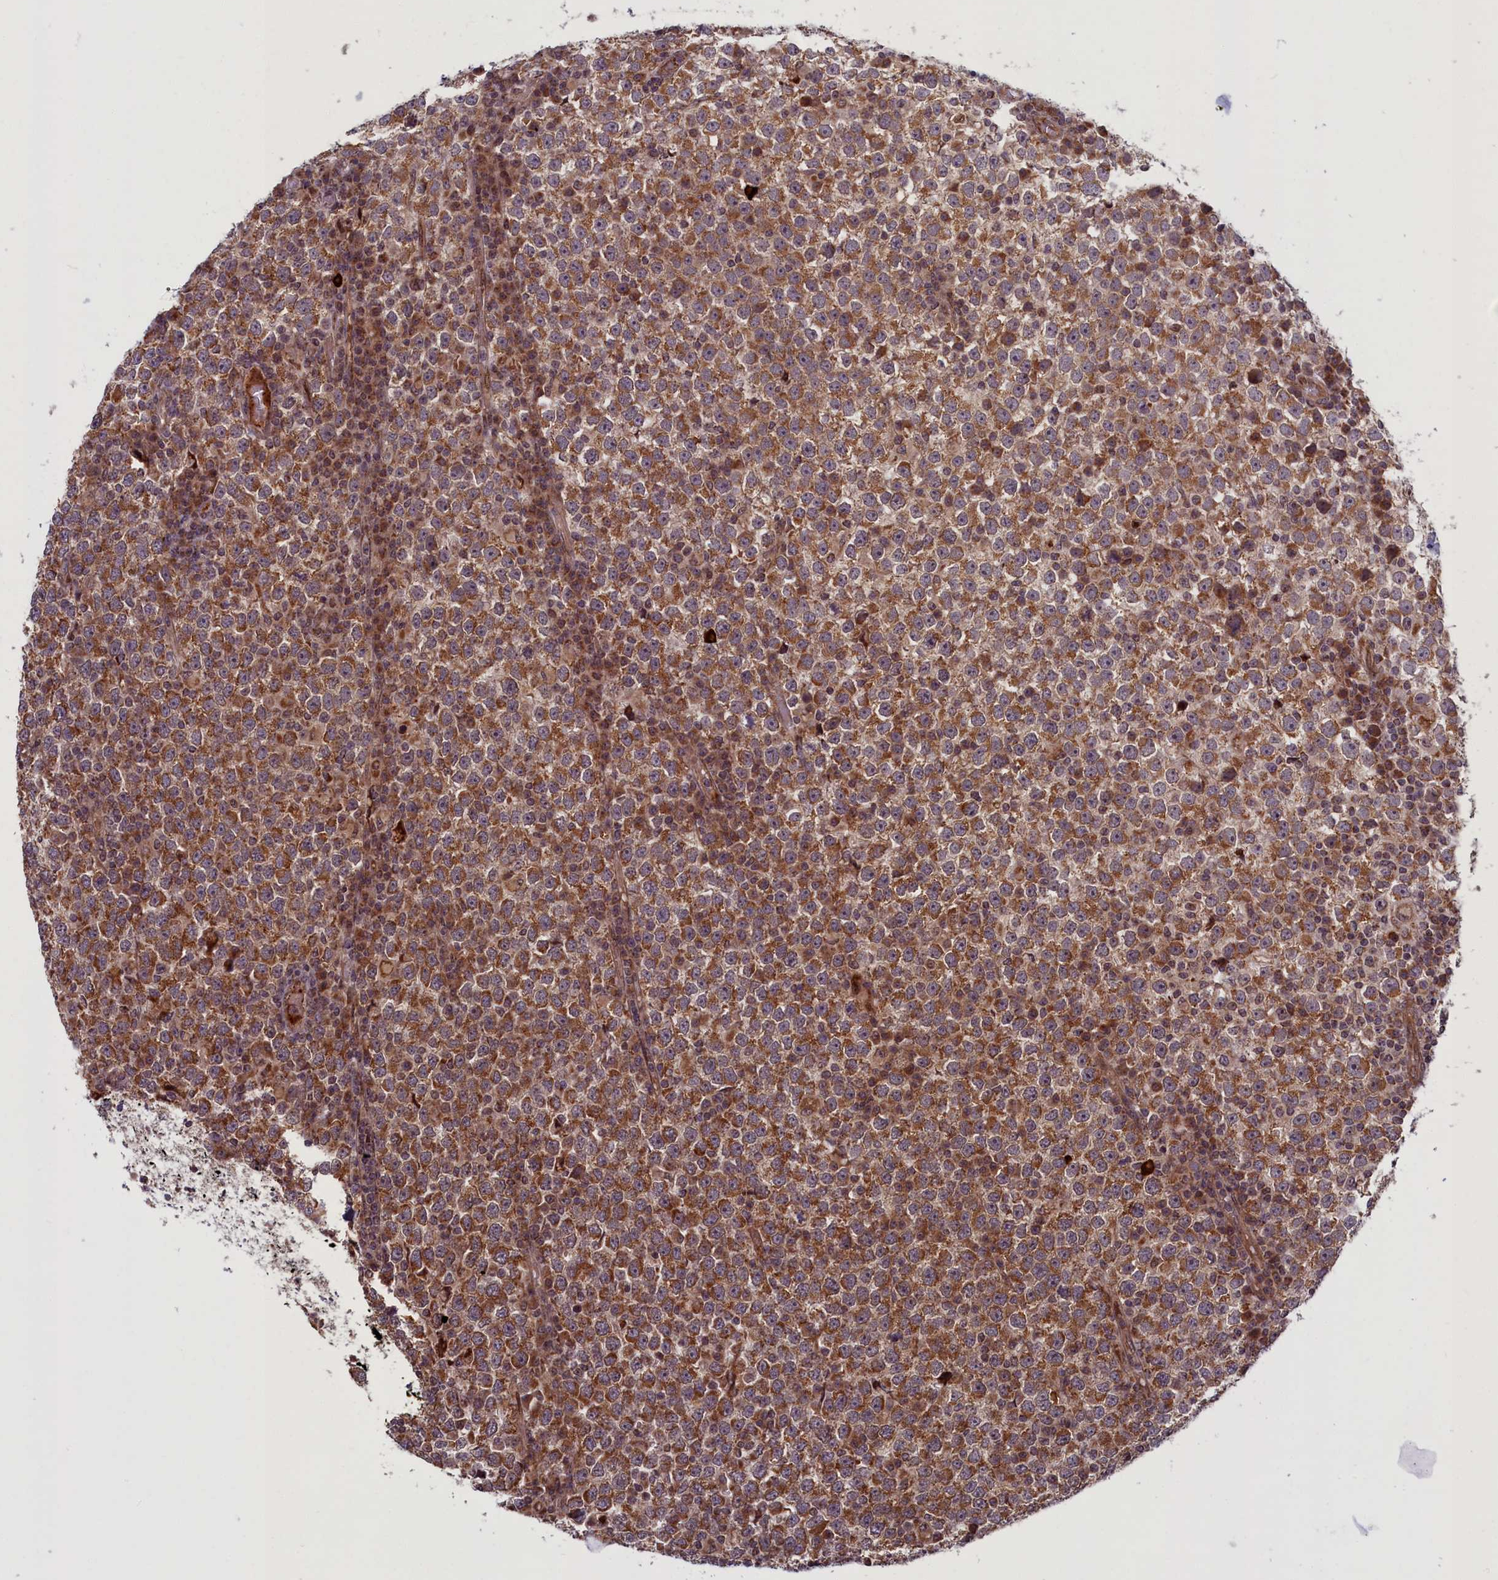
{"staining": {"intensity": "strong", "quantity": ">75%", "location": "cytoplasmic/membranous"}, "tissue": "testis cancer", "cell_type": "Tumor cells", "image_type": "cancer", "snomed": [{"axis": "morphology", "description": "Seminoma, NOS"}, {"axis": "topography", "description": "Testis"}], "caption": "Brown immunohistochemical staining in testis cancer demonstrates strong cytoplasmic/membranous expression in approximately >75% of tumor cells. (Stains: DAB in brown, nuclei in blue, Microscopy: brightfield microscopy at high magnification).", "gene": "PLA2G10", "patient": {"sex": "male", "age": 65}}